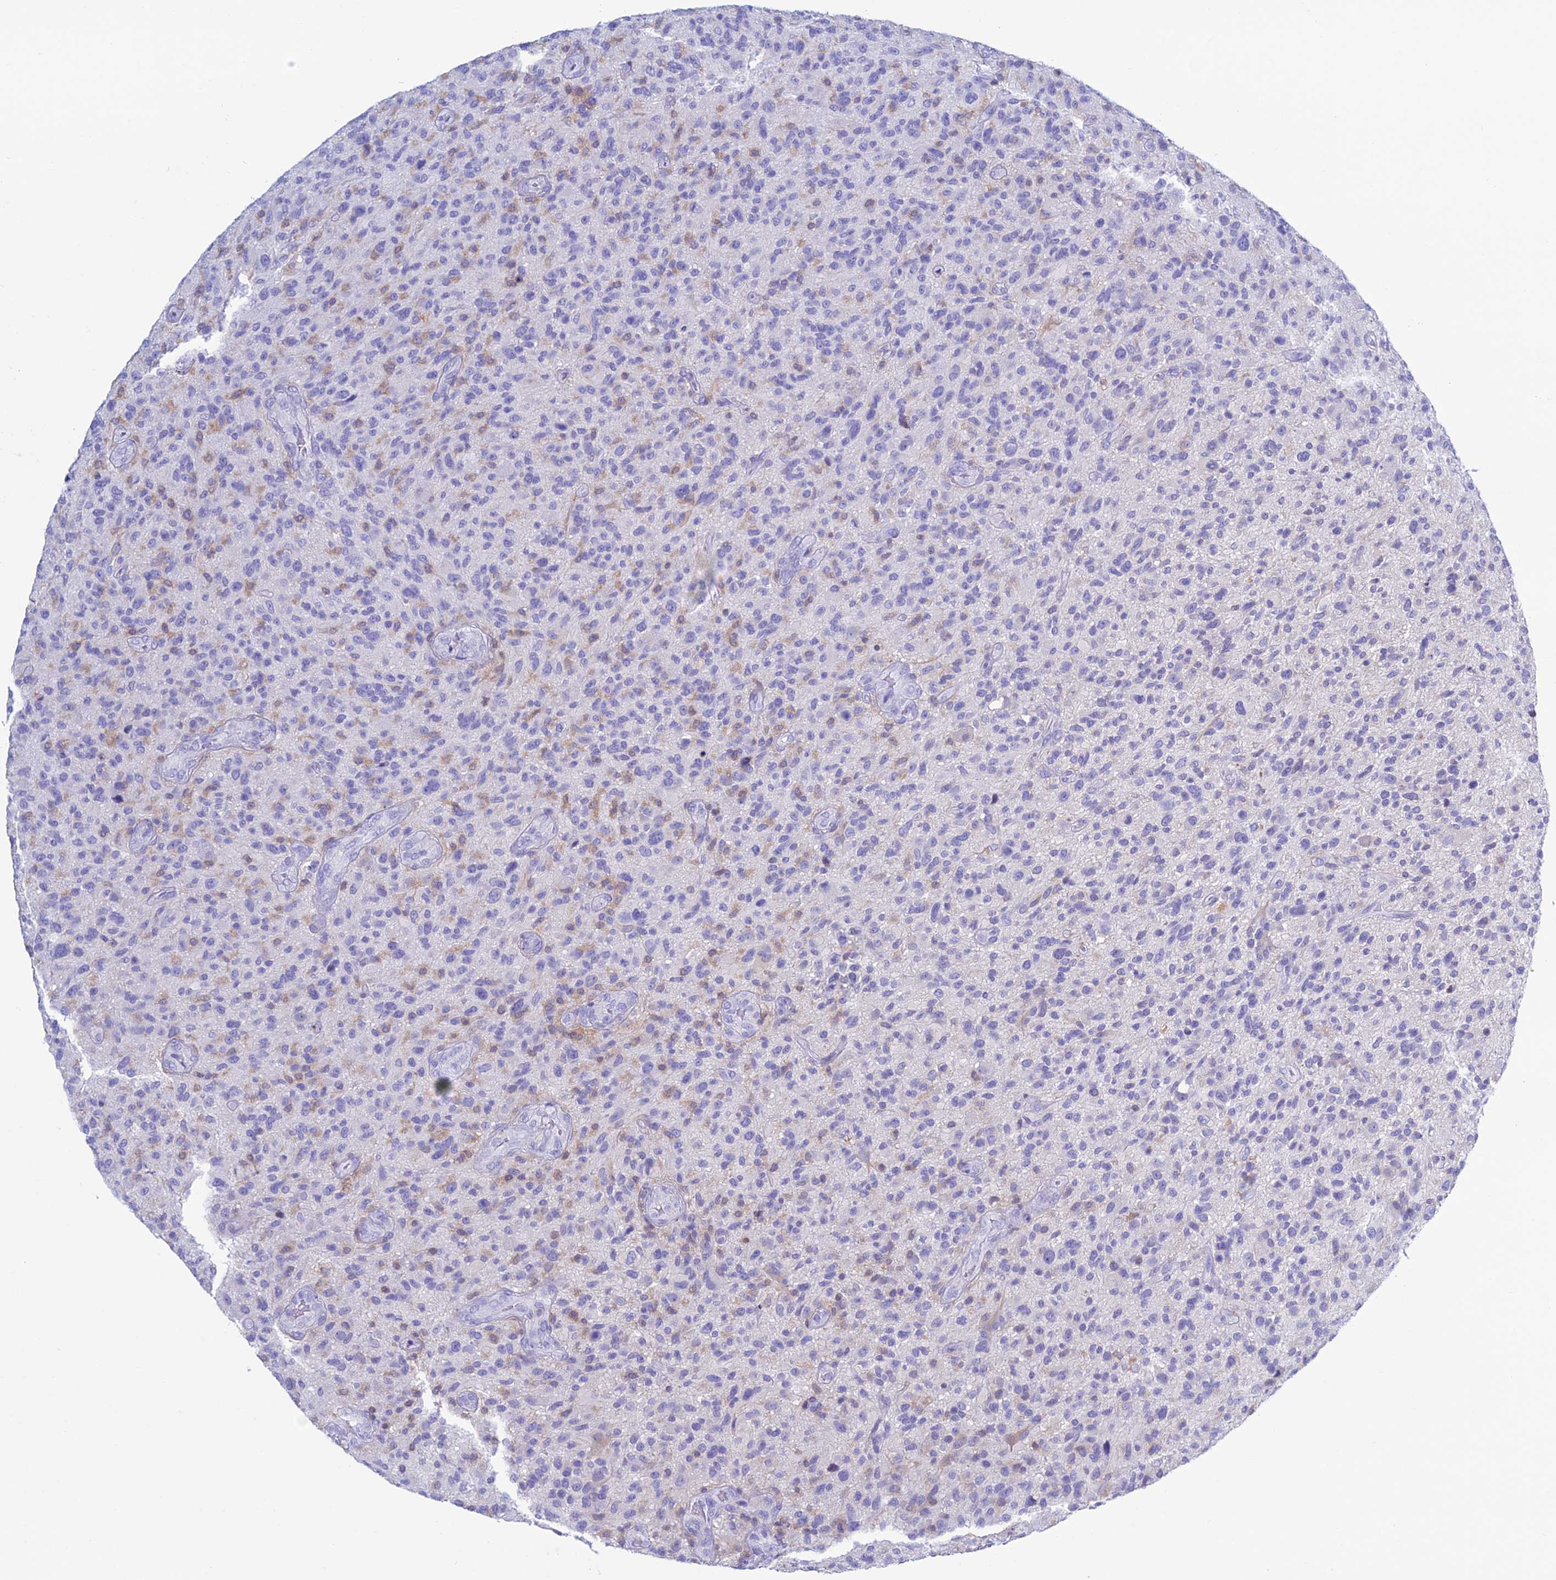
{"staining": {"intensity": "weak", "quantity": "<25%", "location": "cytoplasmic/membranous,nuclear"}, "tissue": "glioma", "cell_type": "Tumor cells", "image_type": "cancer", "snomed": [{"axis": "morphology", "description": "Glioma, malignant, High grade"}, {"axis": "topography", "description": "Brain"}], "caption": "Immunohistochemistry (IHC) image of neoplastic tissue: malignant high-grade glioma stained with DAB reveals no significant protein staining in tumor cells.", "gene": "KCNK17", "patient": {"sex": "male", "age": 47}}